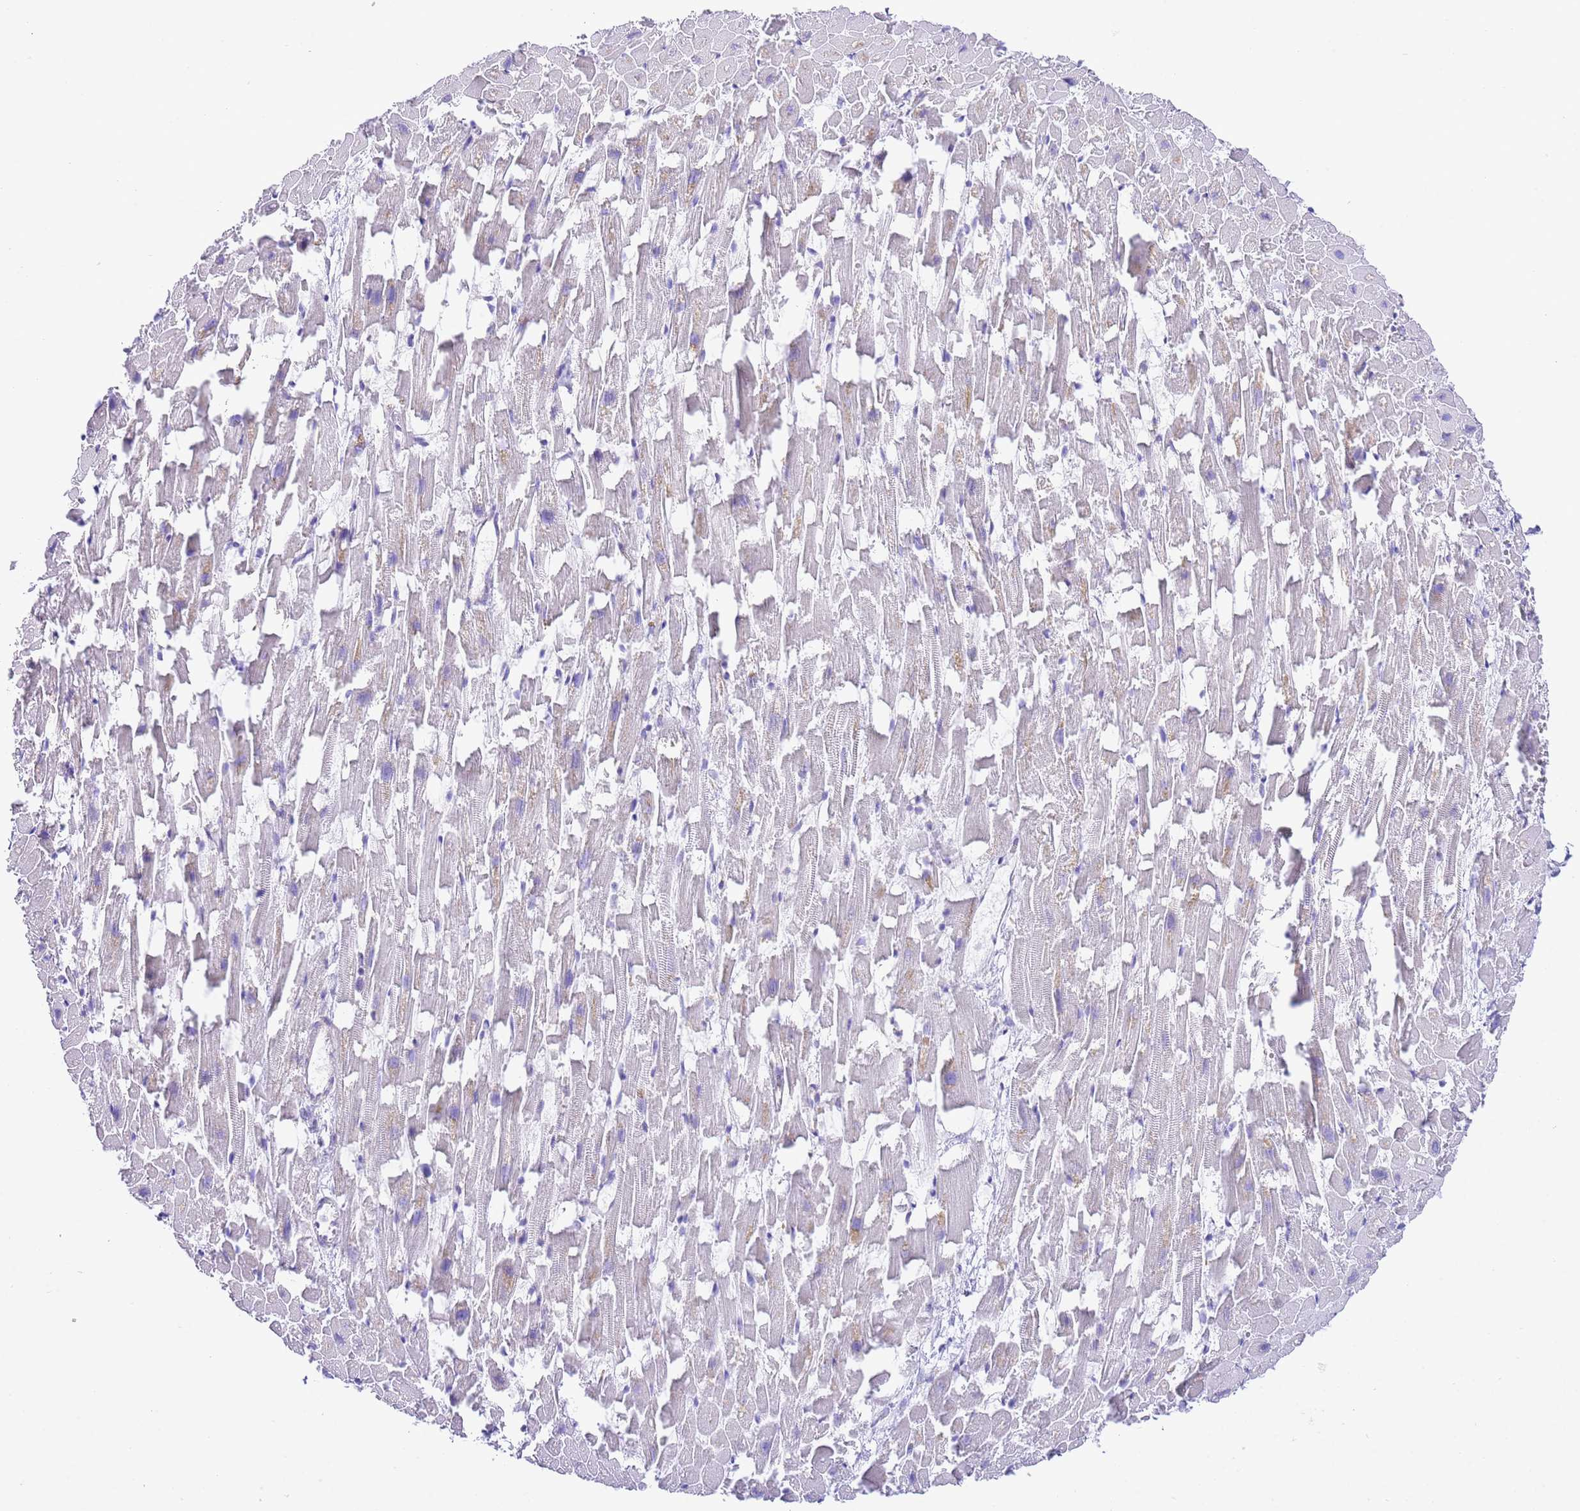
{"staining": {"intensity": "negative", "quantity": "none", "location": "none"}, "tissue": "heart muscle", "cell_type": "Cardiomyocytes", "image_type": "normal", "snomed": [{"axis": "morphology", "description": "Normal tissue, NOS"}, {"axis": "topography", "description": "Heart"}], "caption": "Benign heart muscle was stained to show a protein in brown. There is no significant staining in cardiomyocytes.", "gene": "RPS10", "patient": {"sex": "female", "age": 64}}